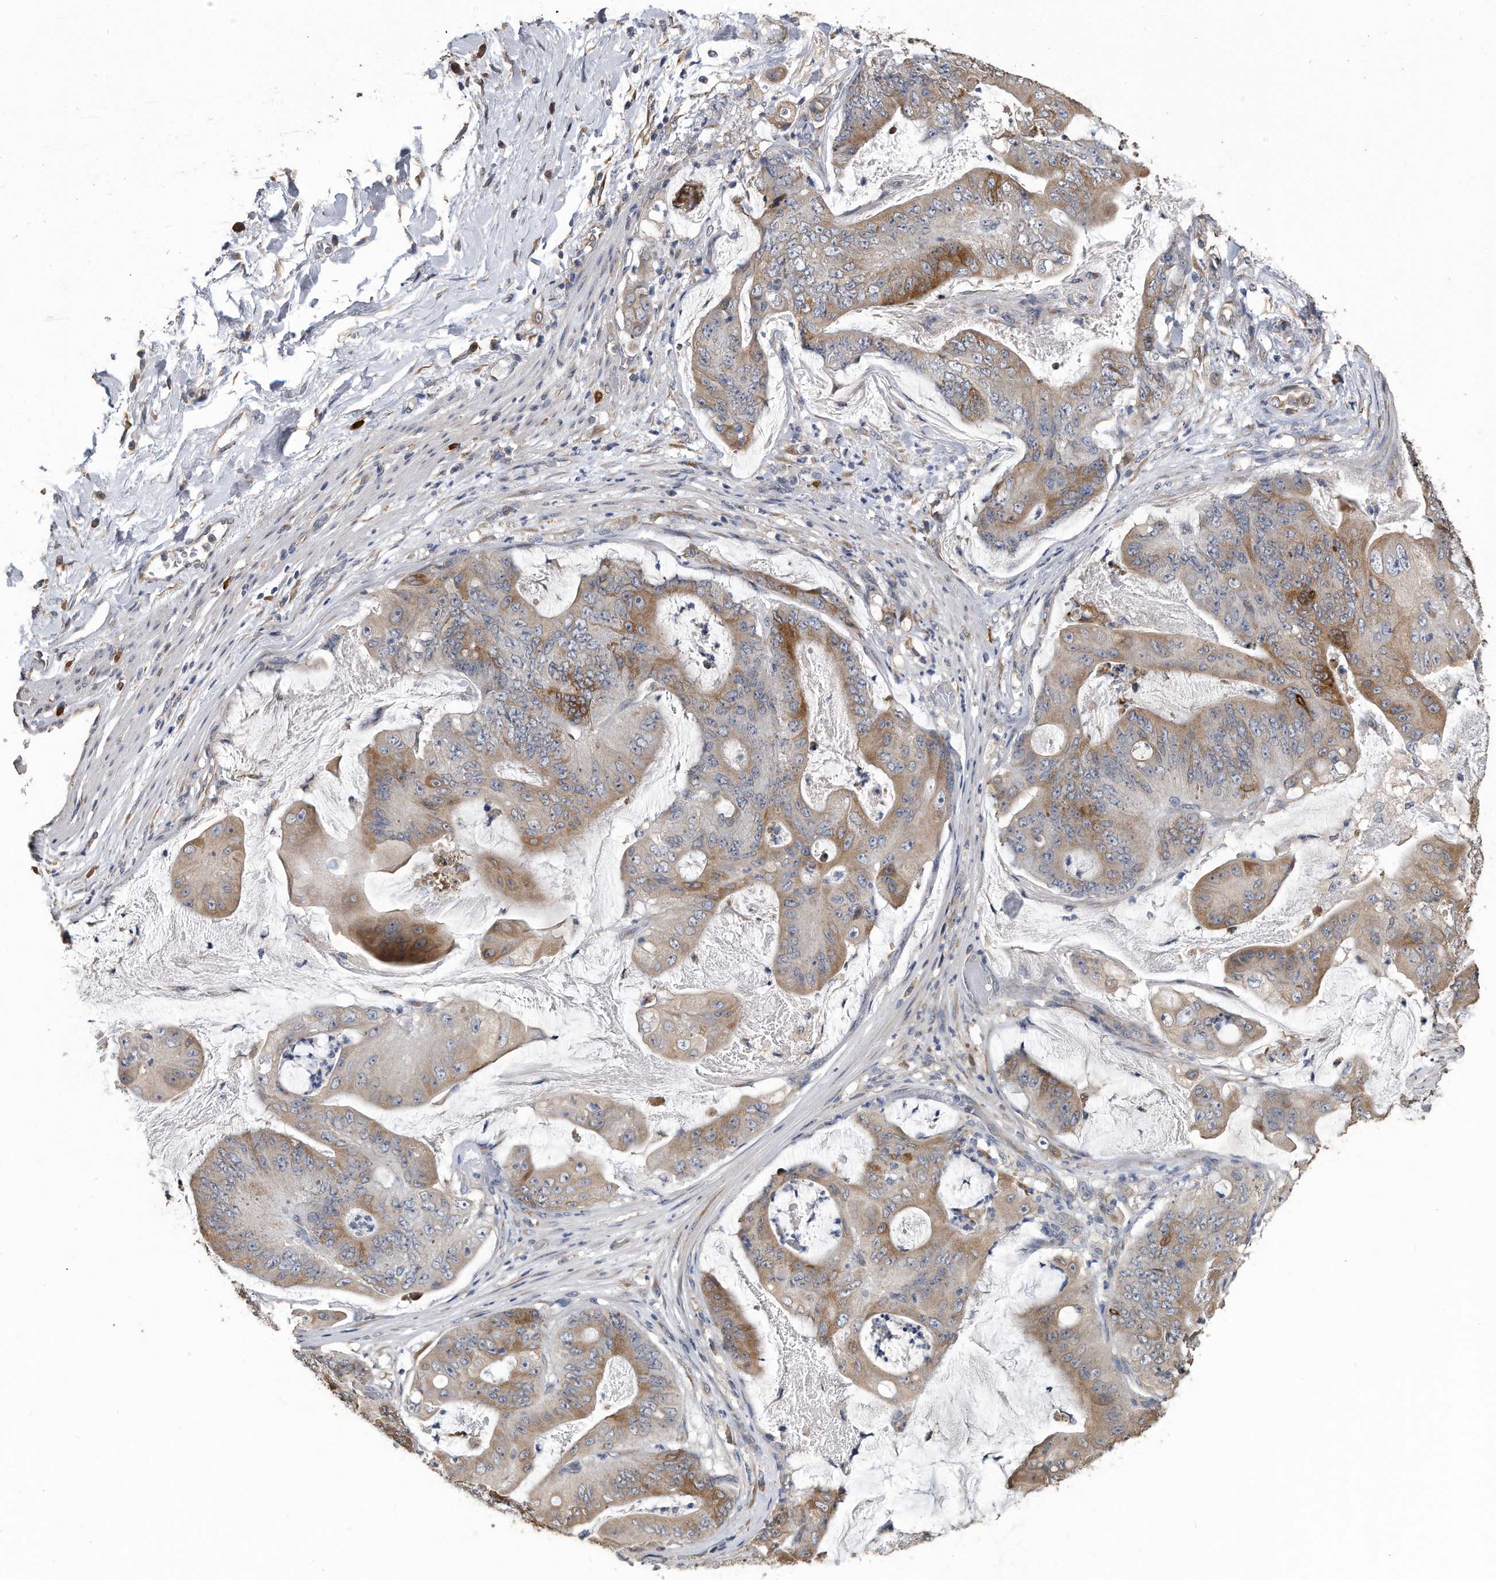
{"staining": {"intensity": "moderate", "quantity": "25%-75%", "location": "cytoplasmic/membranous"}, "tissue": "stomach cancer", "cell_type": "Tumor cells", "image_type": "cancer", "snomed": [{"axis": "morphology", "description": "Adenocarcinoma, NOS"}, {"axis": "topography", "description": "Stomach"}], "caption": "Adenocarcinoma (stomach) was stained to show a protein in brown. There is medium levels of moderate cytoplasmic/membranous expression in approximately 25%-75% of tumor cells.", "gene": "PCLO", "patient": {"sex": "female", "age": 73}}